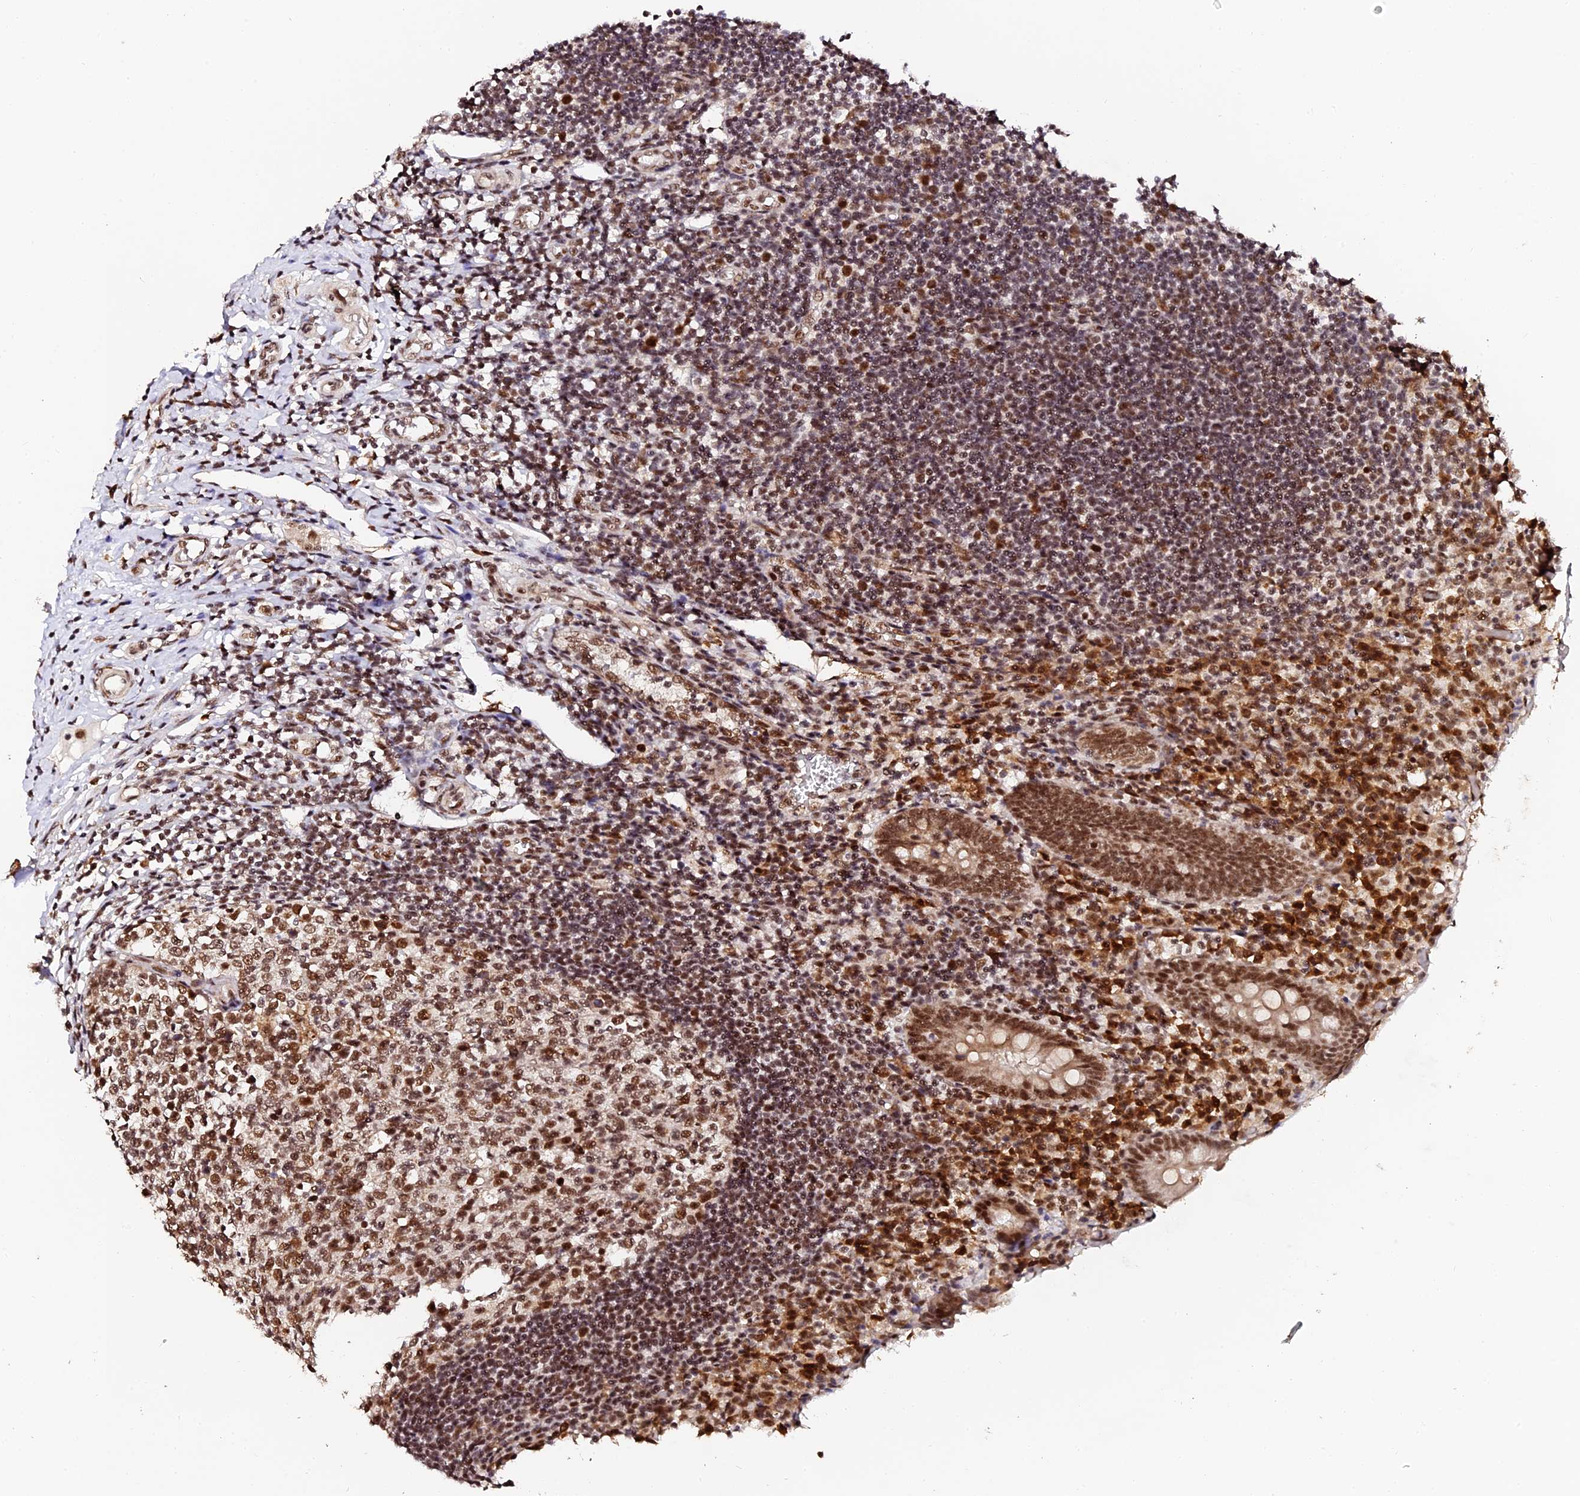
{"staining": {"intensity": "moderate", "quantity": ">75%", "location": "nuclear"}, "tissue": "appendix", "cell_type": "Glandular cells", "image_type": "normal", "snomed": [{"axis": "morphology", "description": "Normal tissue, NOS"}, {"axis": "topography", "description": "Appendix"}], "caption": "Glandular cells display medium levels of moderate nuclear expression in about >75% of cells in benign appendix. Nuclei are stained in blue.", "gene": "MCRS1", "patient": {"sex": "female", "age": 17}}